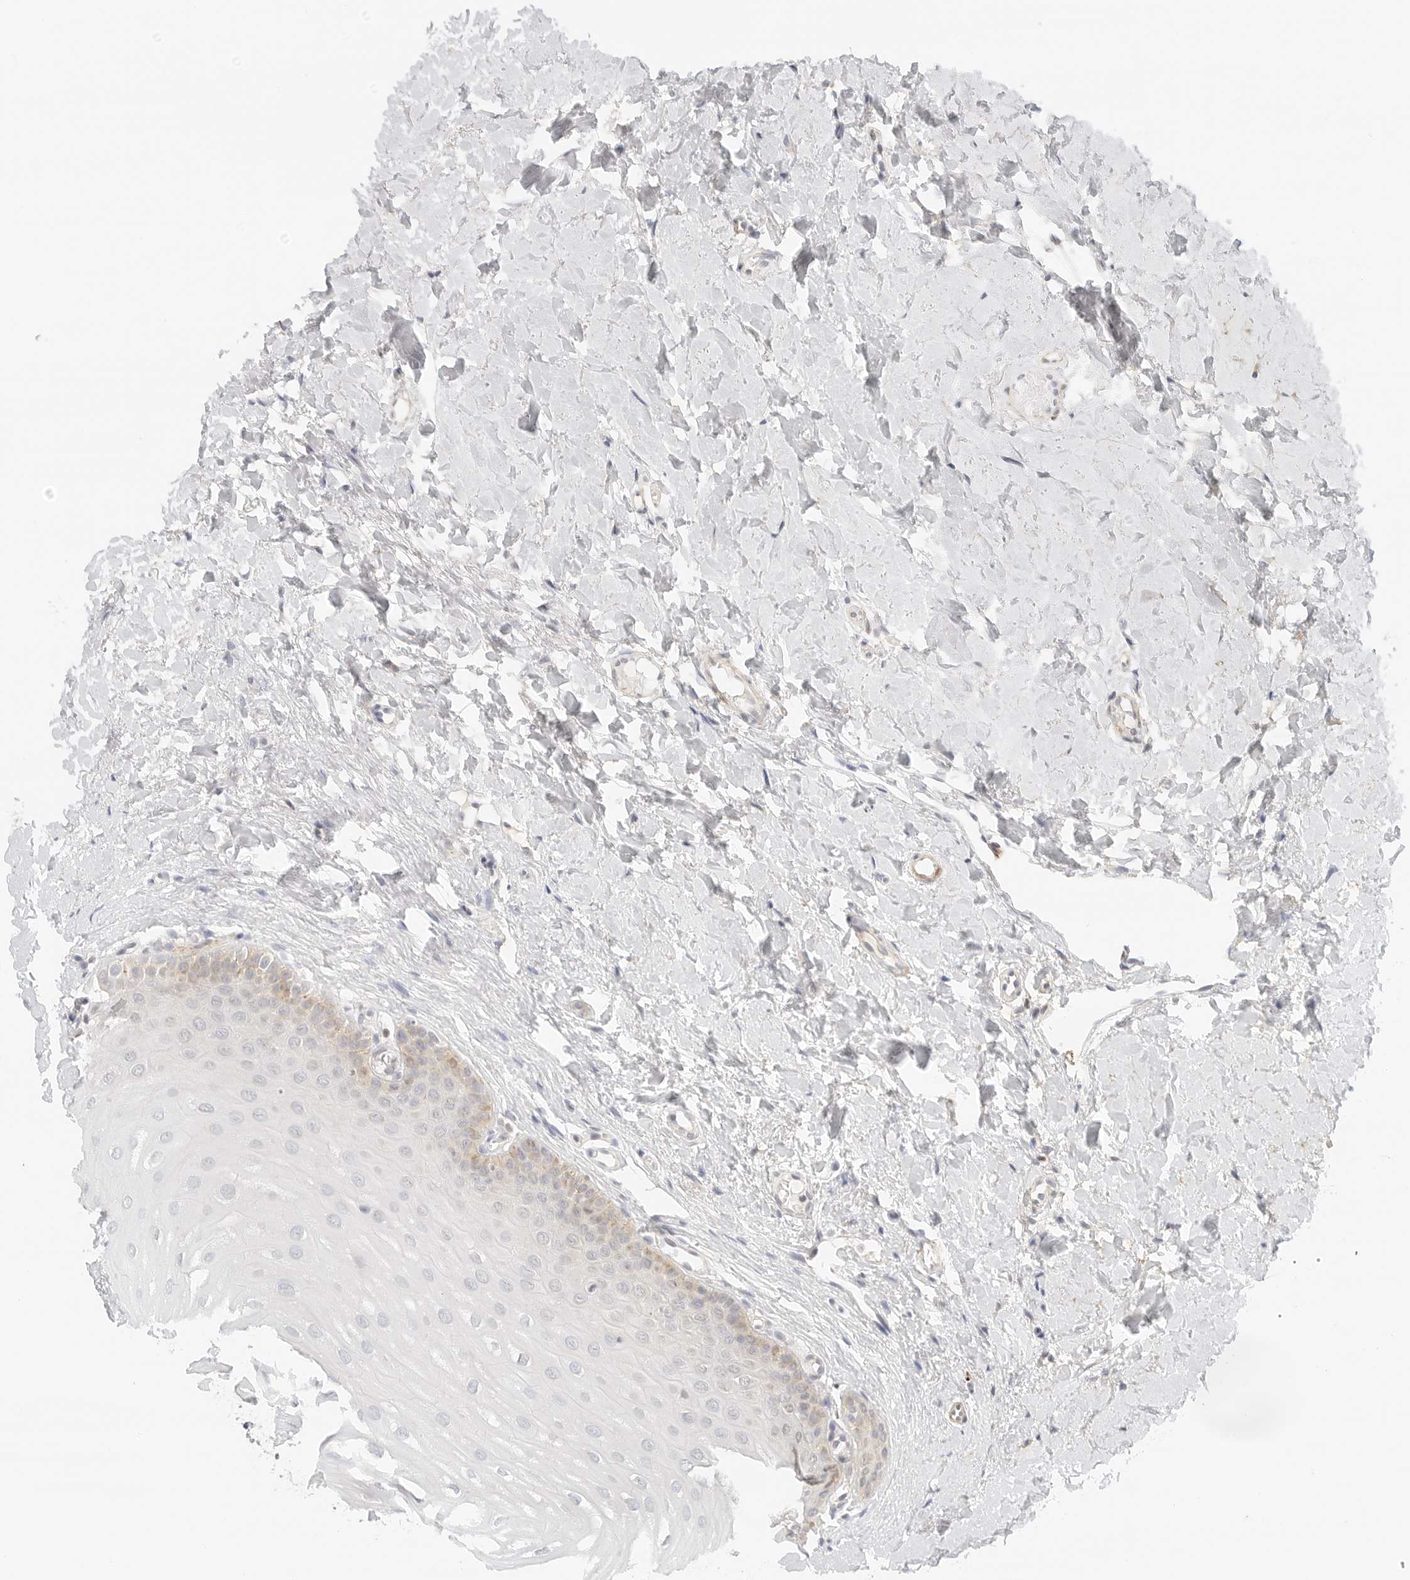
{"staining": {"intensity": "weak", "quantity": "<25%", "location": "cytoplasmic/membranous"}, "tissue": "oral mucosa", "cell_type": "Squamous epithelial cells", "image_type": "normal", "snomed": [{"axis": "morphology", "description": "Normal tissue, NOS"}, {"axis": "topography", "description": "Oral tissue"}], "caption": "Immunohistochemistry (IHC) of benign oral mucosa exhibits no staining in squamous epithelial cells.", "gene": "PCDH19", "patient": {"sex": "female", "age": 39}}